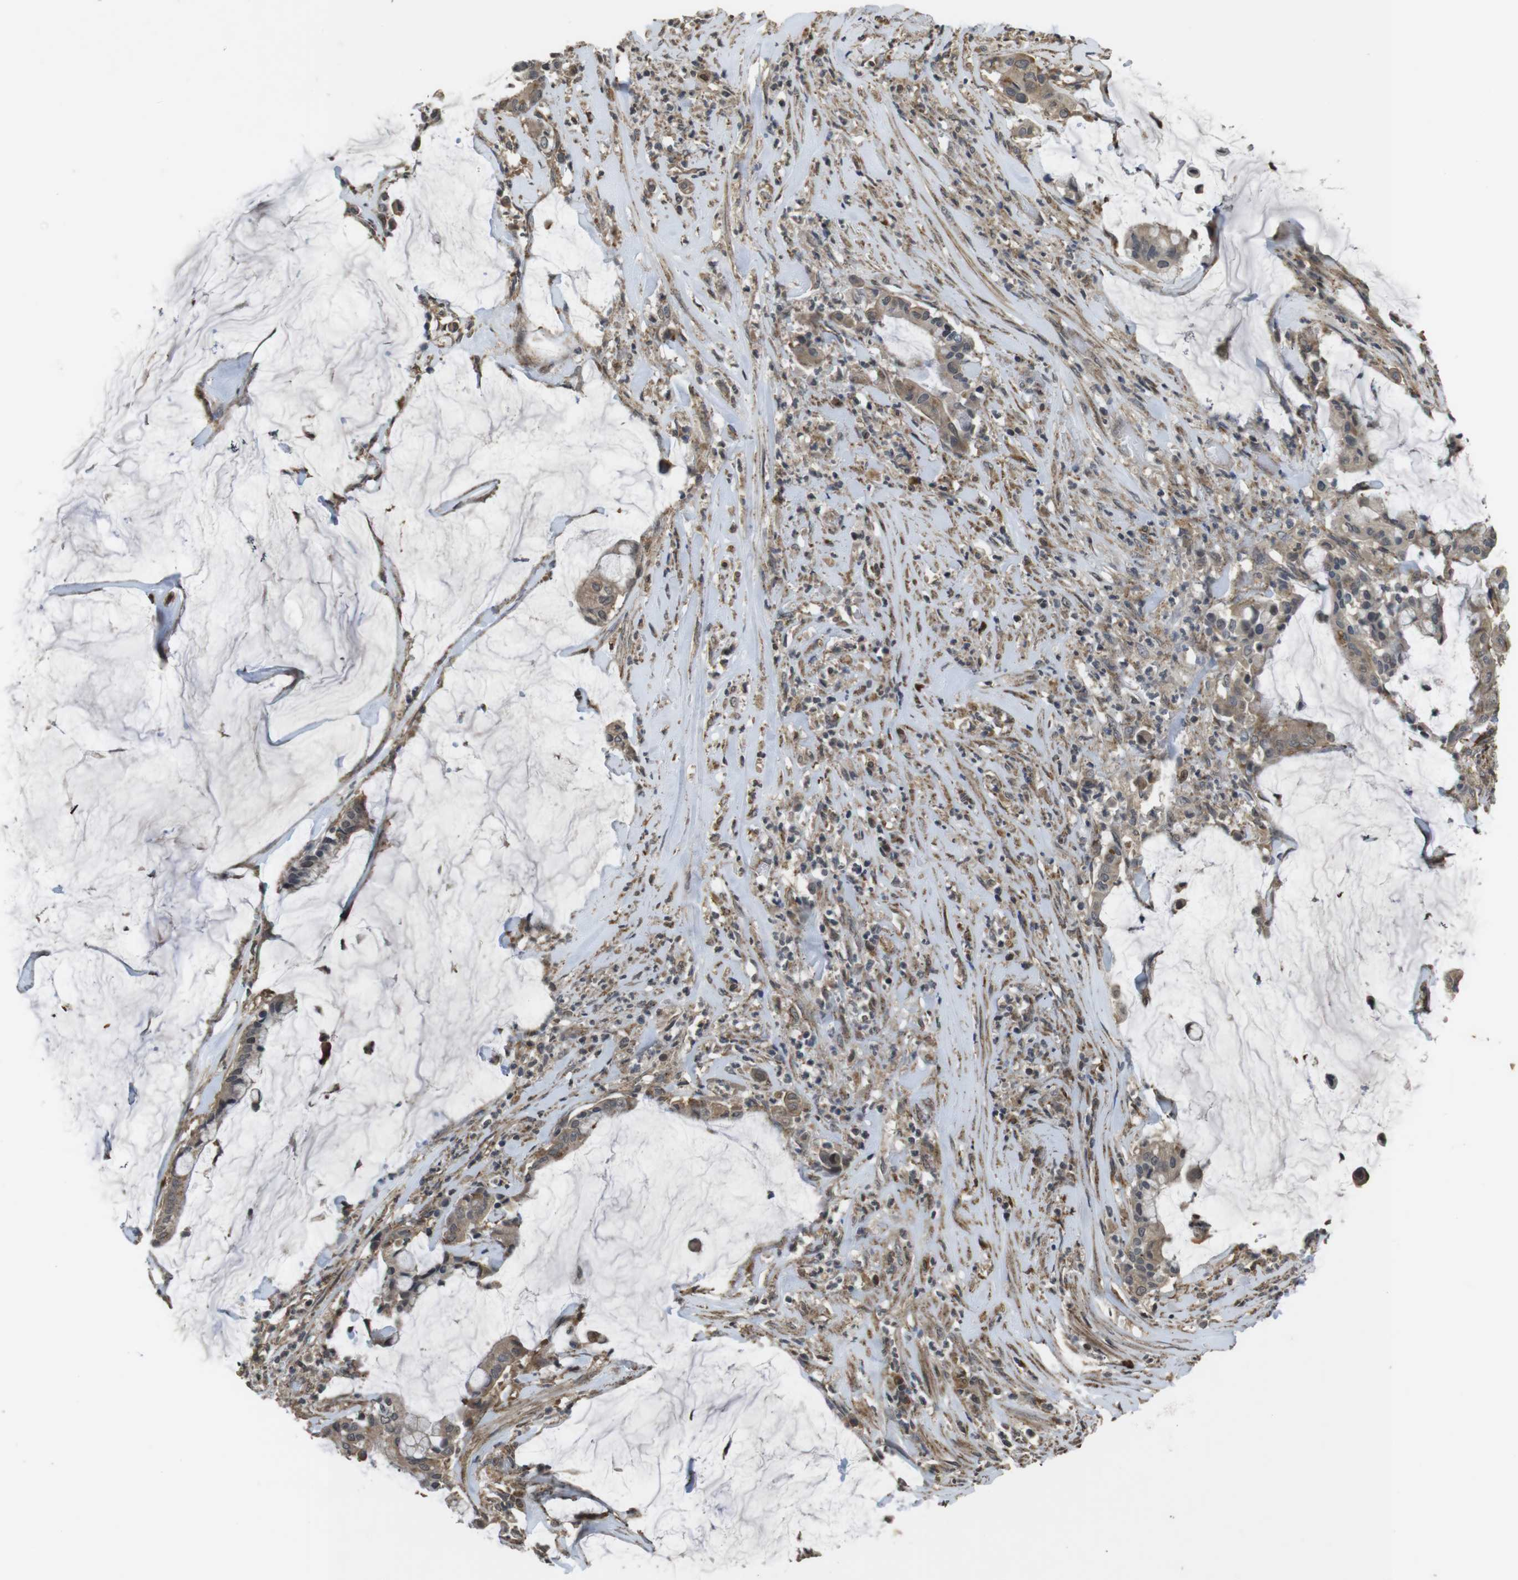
{"staining": {"intensity": "moderate", "quantity": ">75%", "location": "cytoplasmic/membranous"}, "tissue": "pancreatic cancer", "cell_type": "Tumor cells", "image_type": "cancer", "snomed": [{"axis": "morphology", "description": "Adenocarcinoma, NOS"}, {"axis": "topography", "description": "Pancreas"}], "caption": "An image of human pancreatic adenocarcinoma stained for a protein shows moderate cytoplasmic/membranous brown staining in tumor cells.", "gene": "FZD10", "patient": {"sex": "male", "age": 41}}